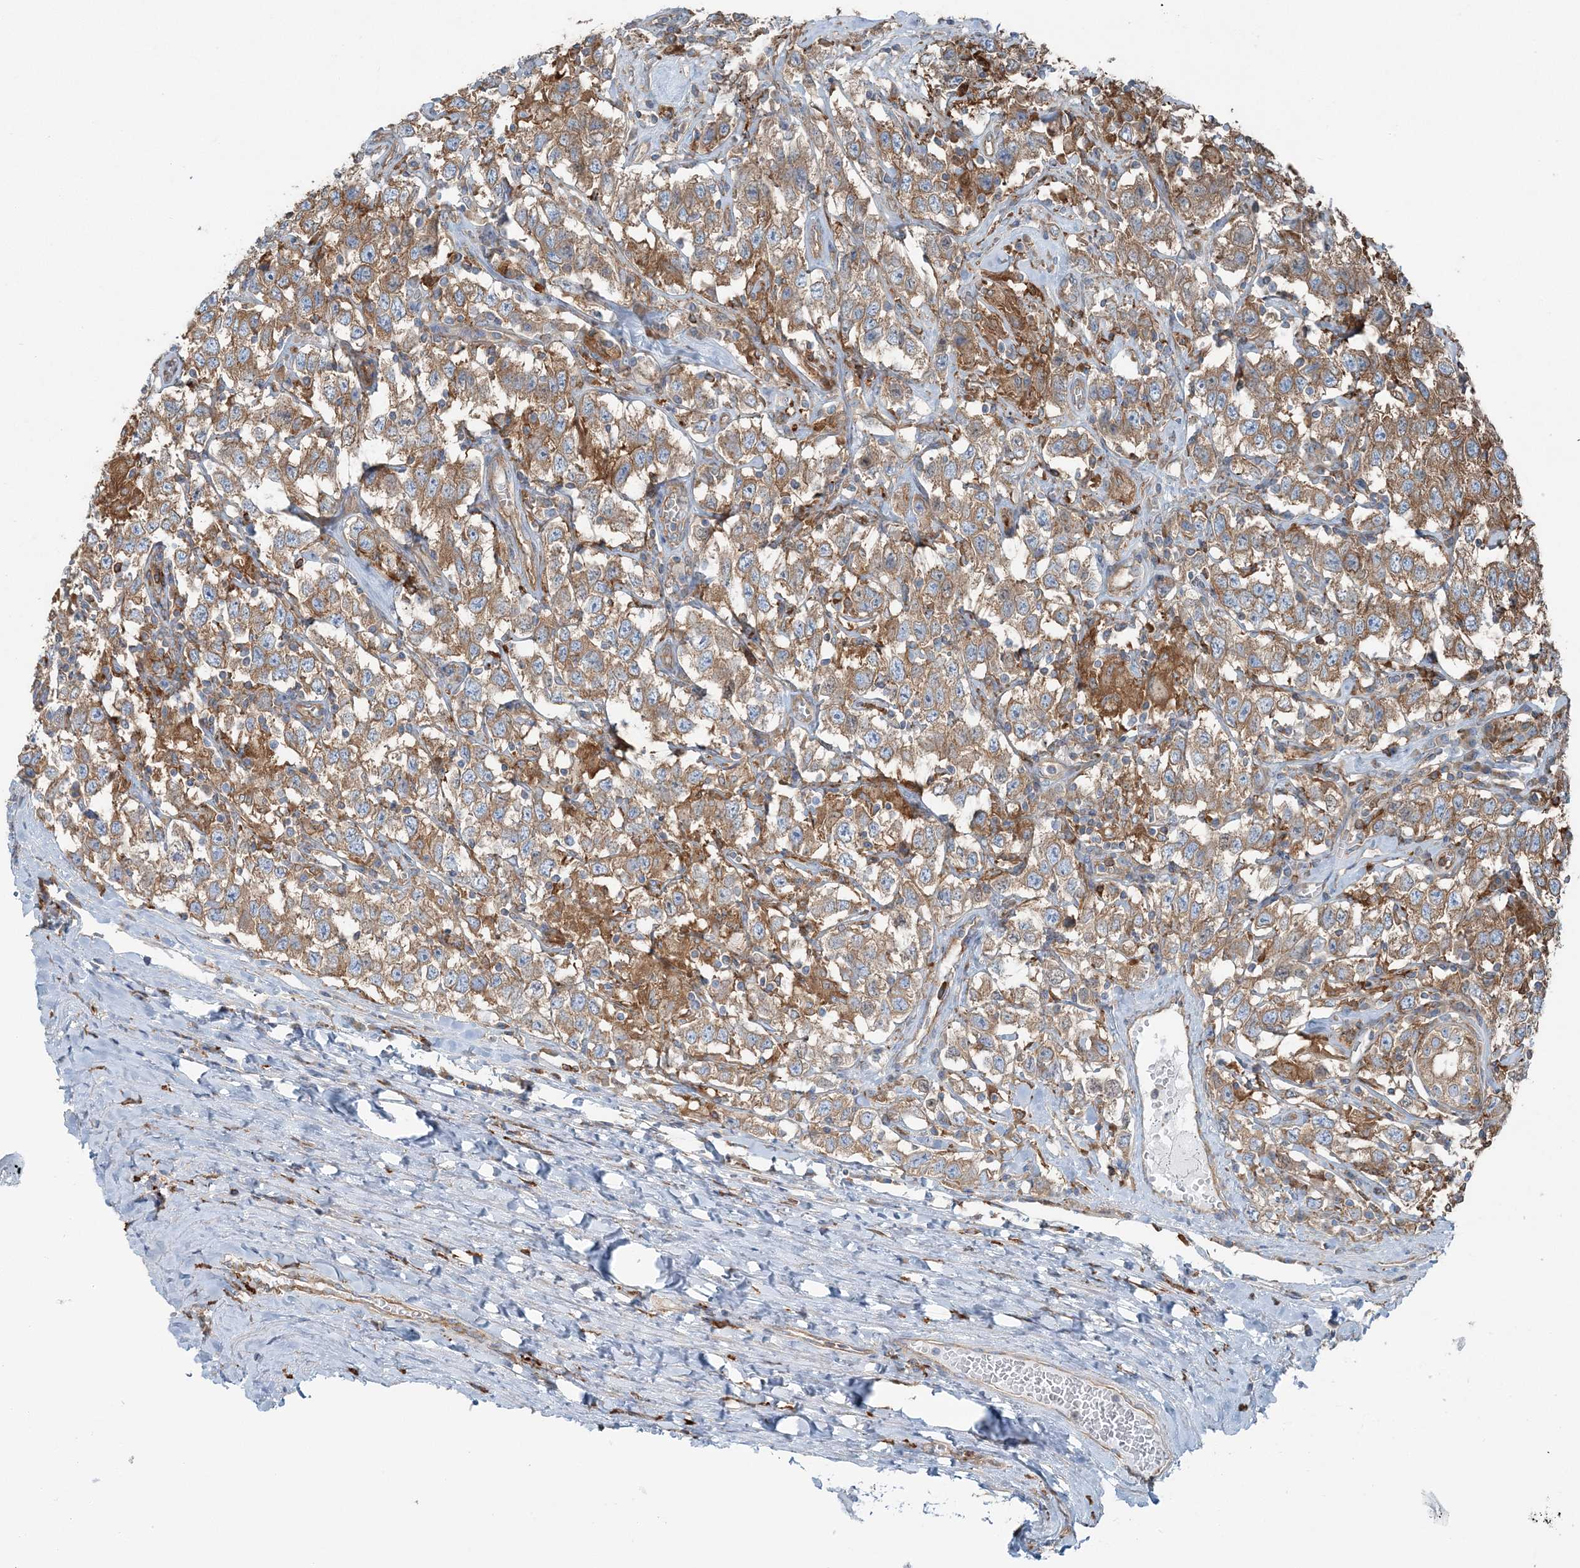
{"staining": {"intensity": "moderate", "quantity": ">75%", "location": "cytoplasmic/membranous"}, "tissue": "testis cancer", "cell_type": "Tumor cells", "image_type": "cancer", "snomed": [{"axis": "morphology", "description": "Seminoma, NOS"}, {"axis": "topography", "description": "Testis"}], "caption": "Human testis seminoma stained for a protein (brown) demonstrates moderate cytoplasmic/membranous positive expression in approximately >75% of tumor cells.", "gene": "SNX2", "patient": {"sex": "male", "age": 41}}